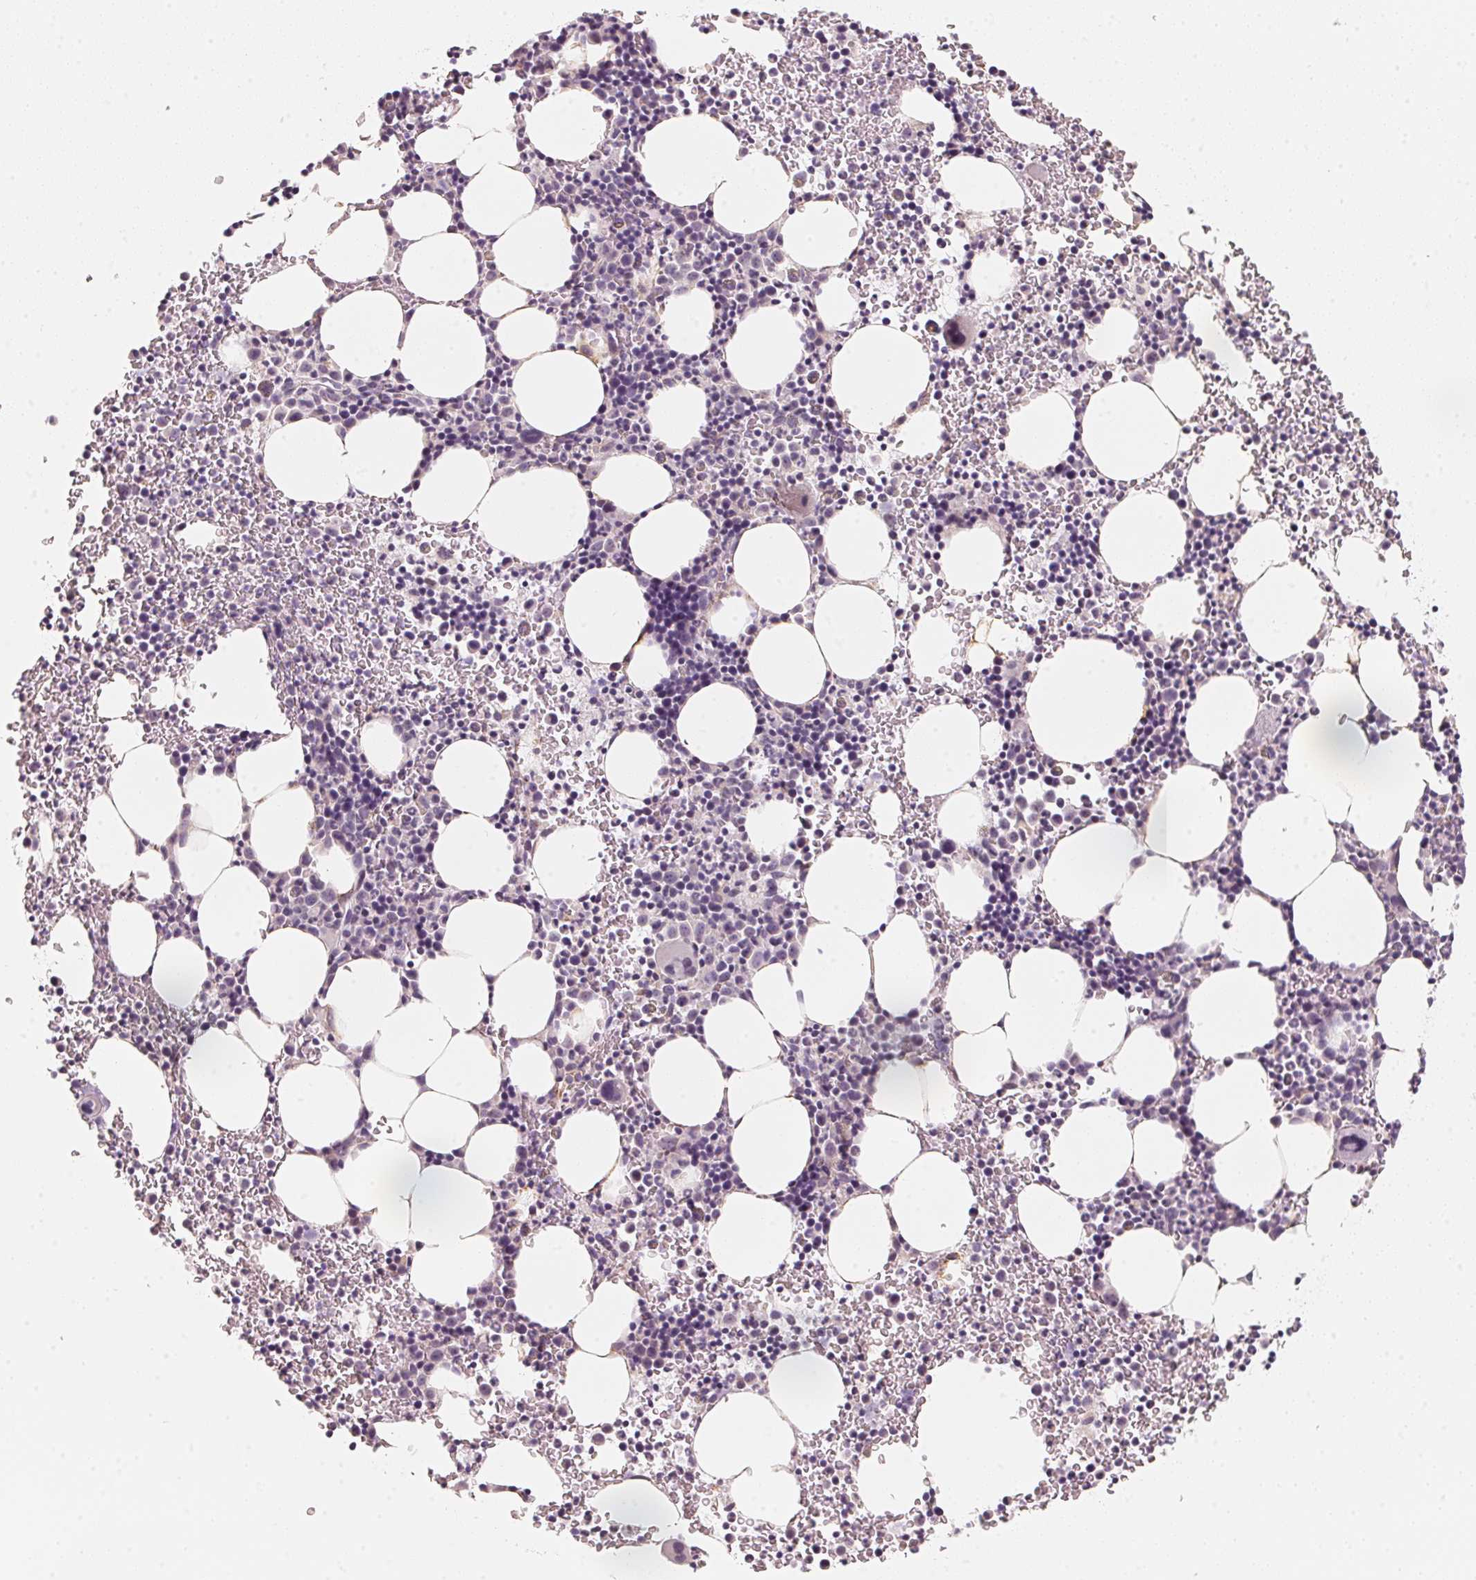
{"staining": {"intensity": "negative", "quantity": "none", "location": "none"}, "tissue": "bone marrow", "cell_type": "Hematopoietic cells", "image_type": "normal", "snomed": [{"axis": "morphology", "description": "Normal tissue, NOS"}, {"axis": "topography", "description": "Bone marrow"}], "caption": "IHC micrograph of benign human bone marrow stained for a protein (brown), which exhibits no expression in hematopoietic cells.", "gene": "ANKRD31", "patient": {"sex": "male", "age": 58}}